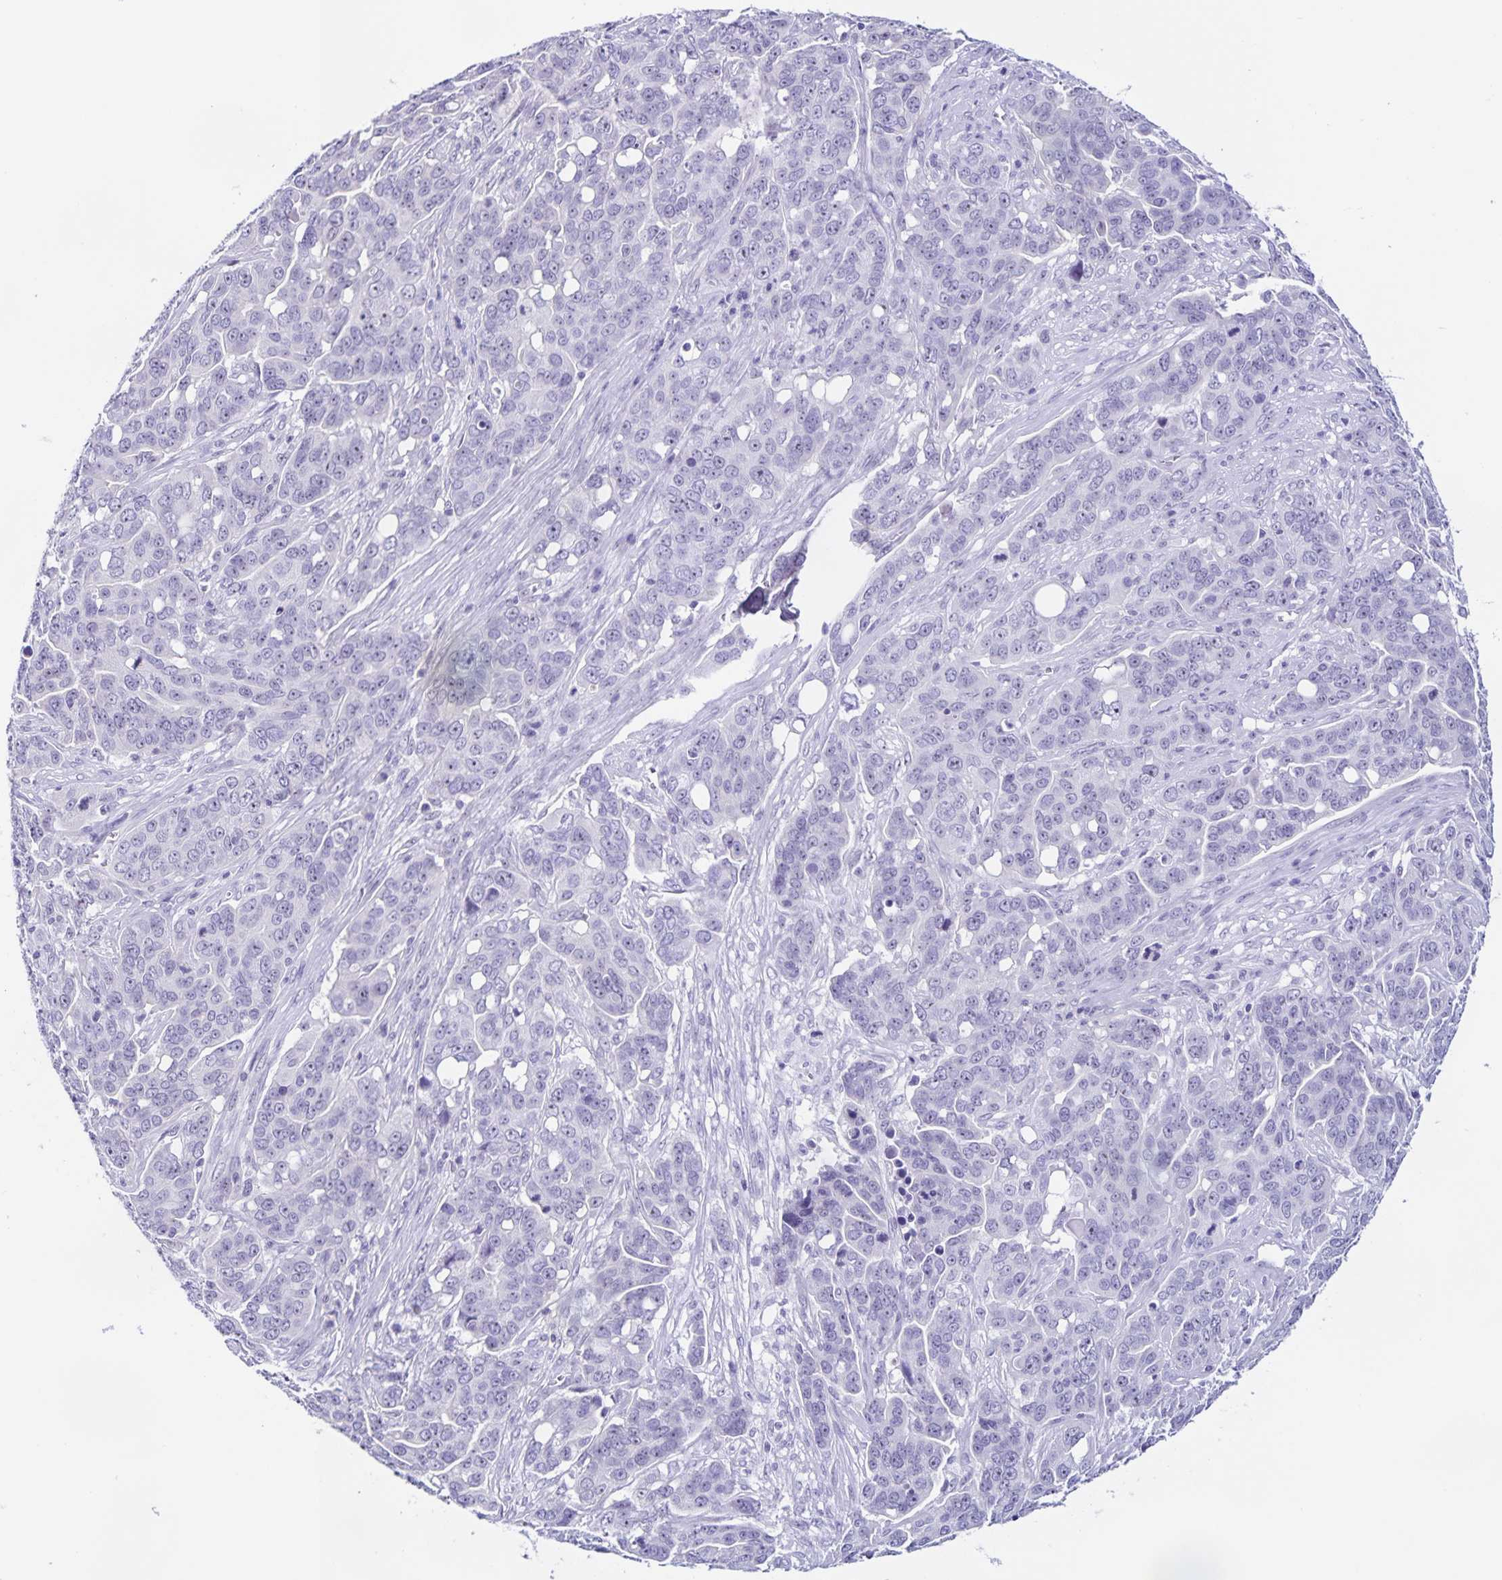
{"staining": {"intensity": "negative", "quantity": "none", "location": "none"}, "tissue": "ovarian cancer", "cell_type": "Tumor cells", "image_type": "cancer", "snomed": [{"axis": "morphology", "description": "Carcinoma, endometroid"}, {"axis": "topography", "description": "Ovary"}], "caption": "High power microscopy image of an immunohistochemistry histopathology image of ovarian cancer (endometroid carcinoma), revealing no significant staining in tumor cells. The staining is performed using DAB (3,3'-diaminobenzidine) brown chromogen with nuclei counter-stained in using hematoxylin.", "gene": "FAM170A", "patient": {"sex": "female", "age": 78}}